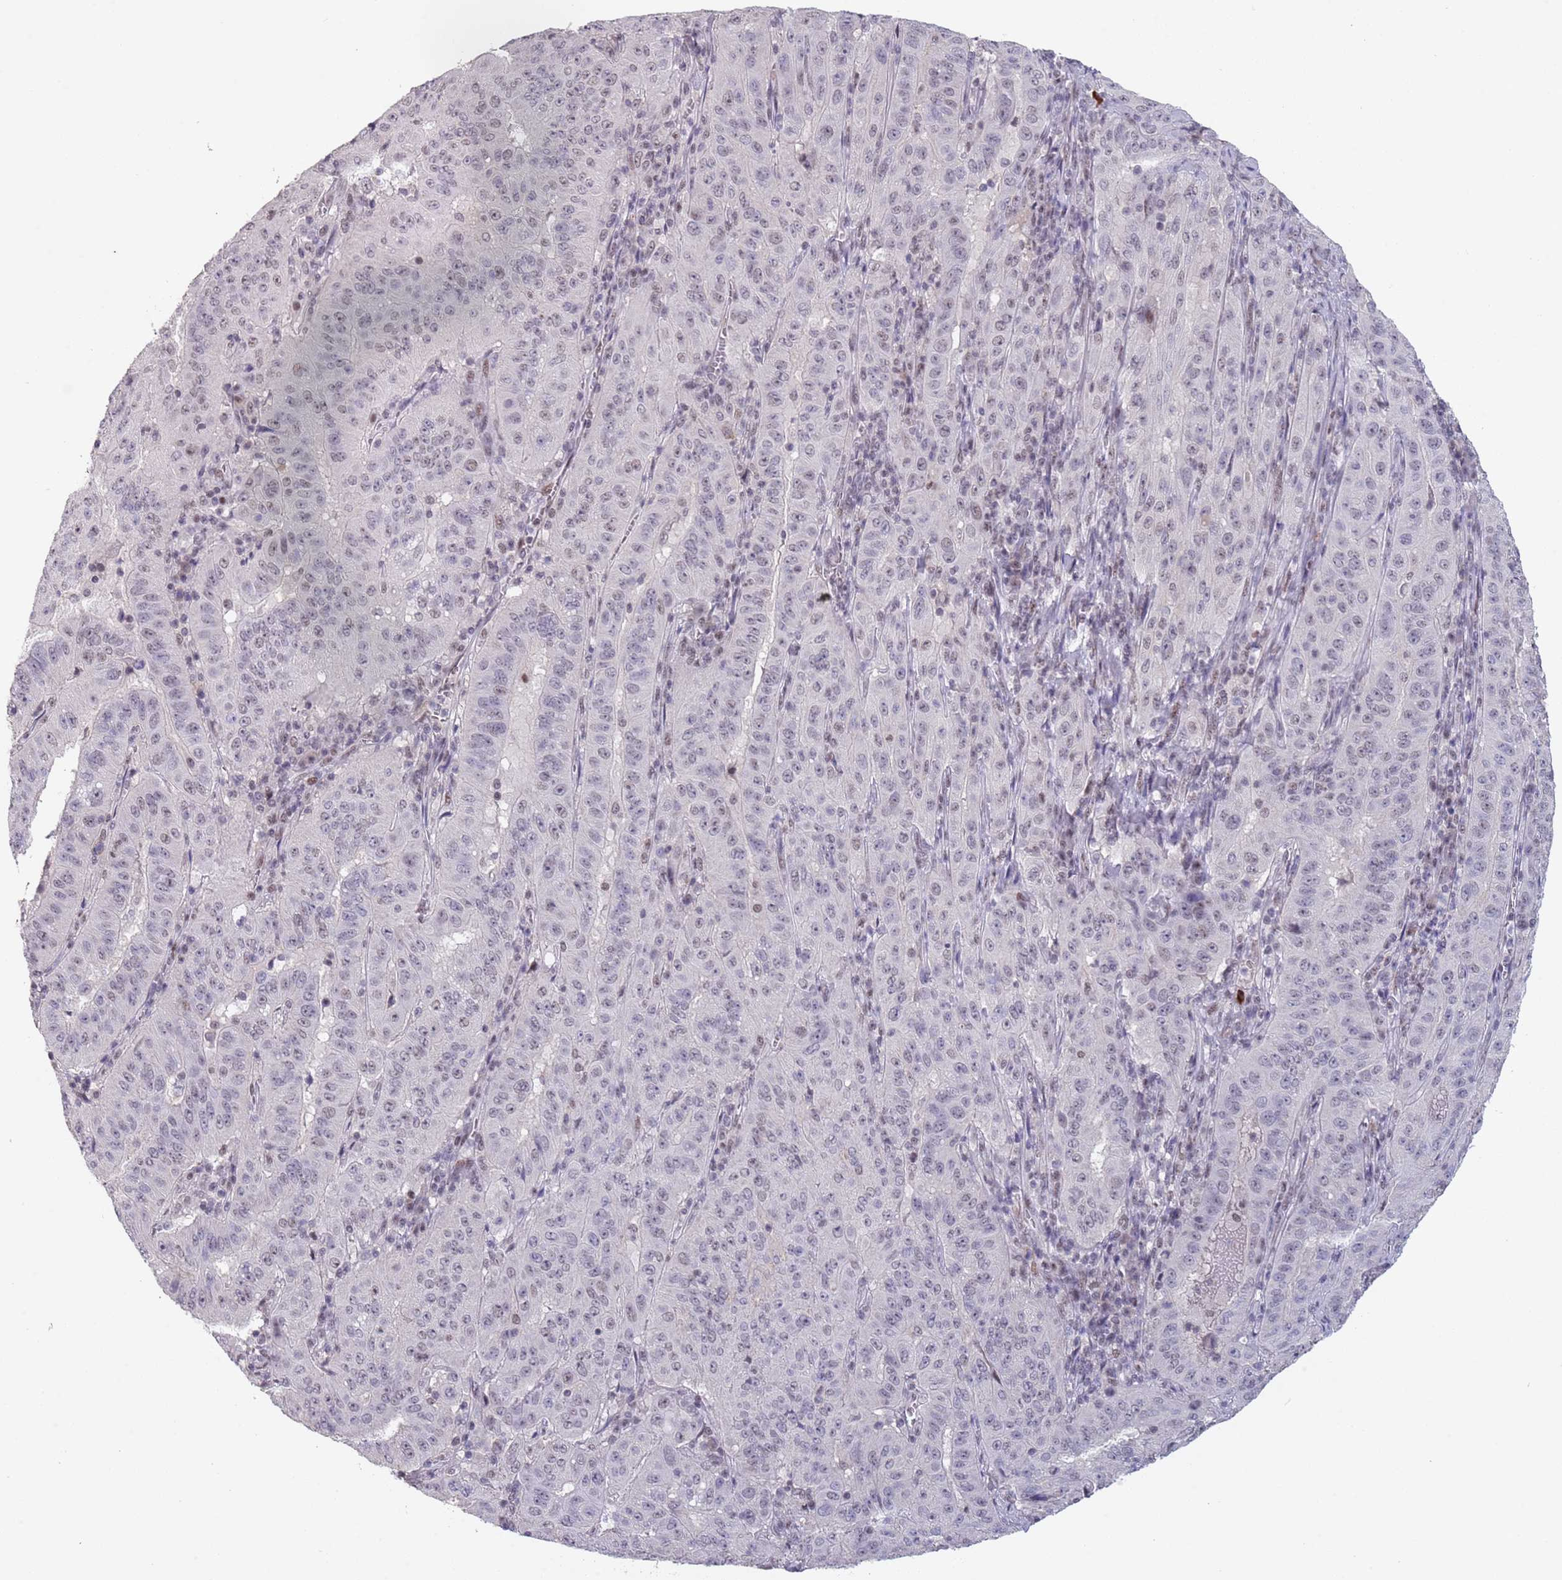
{"staining": {"intensity": "weak", "quantity": "<25%", "location": "nuclear"}, "tissue": "pancreatic cancer", "cell_type": "Tumor cells", "image_type": "cancer", "snomed": [{"axis": "morphology", "description": "Adenocarcinoma, NOS"}, {"axis": "topography", "description": "Pancreas"}], "caption": "High magnification brightfield microscopy of pancreatic cancer (adenocarcinoma) stained with DAB (3,3'-diaminobenzidine) (brown) and counterstained with hematoxylin (blue): tumor cells show no significant expression.", "gene": "CIZ1", "patient": {"sex": "male", "age": 63}}